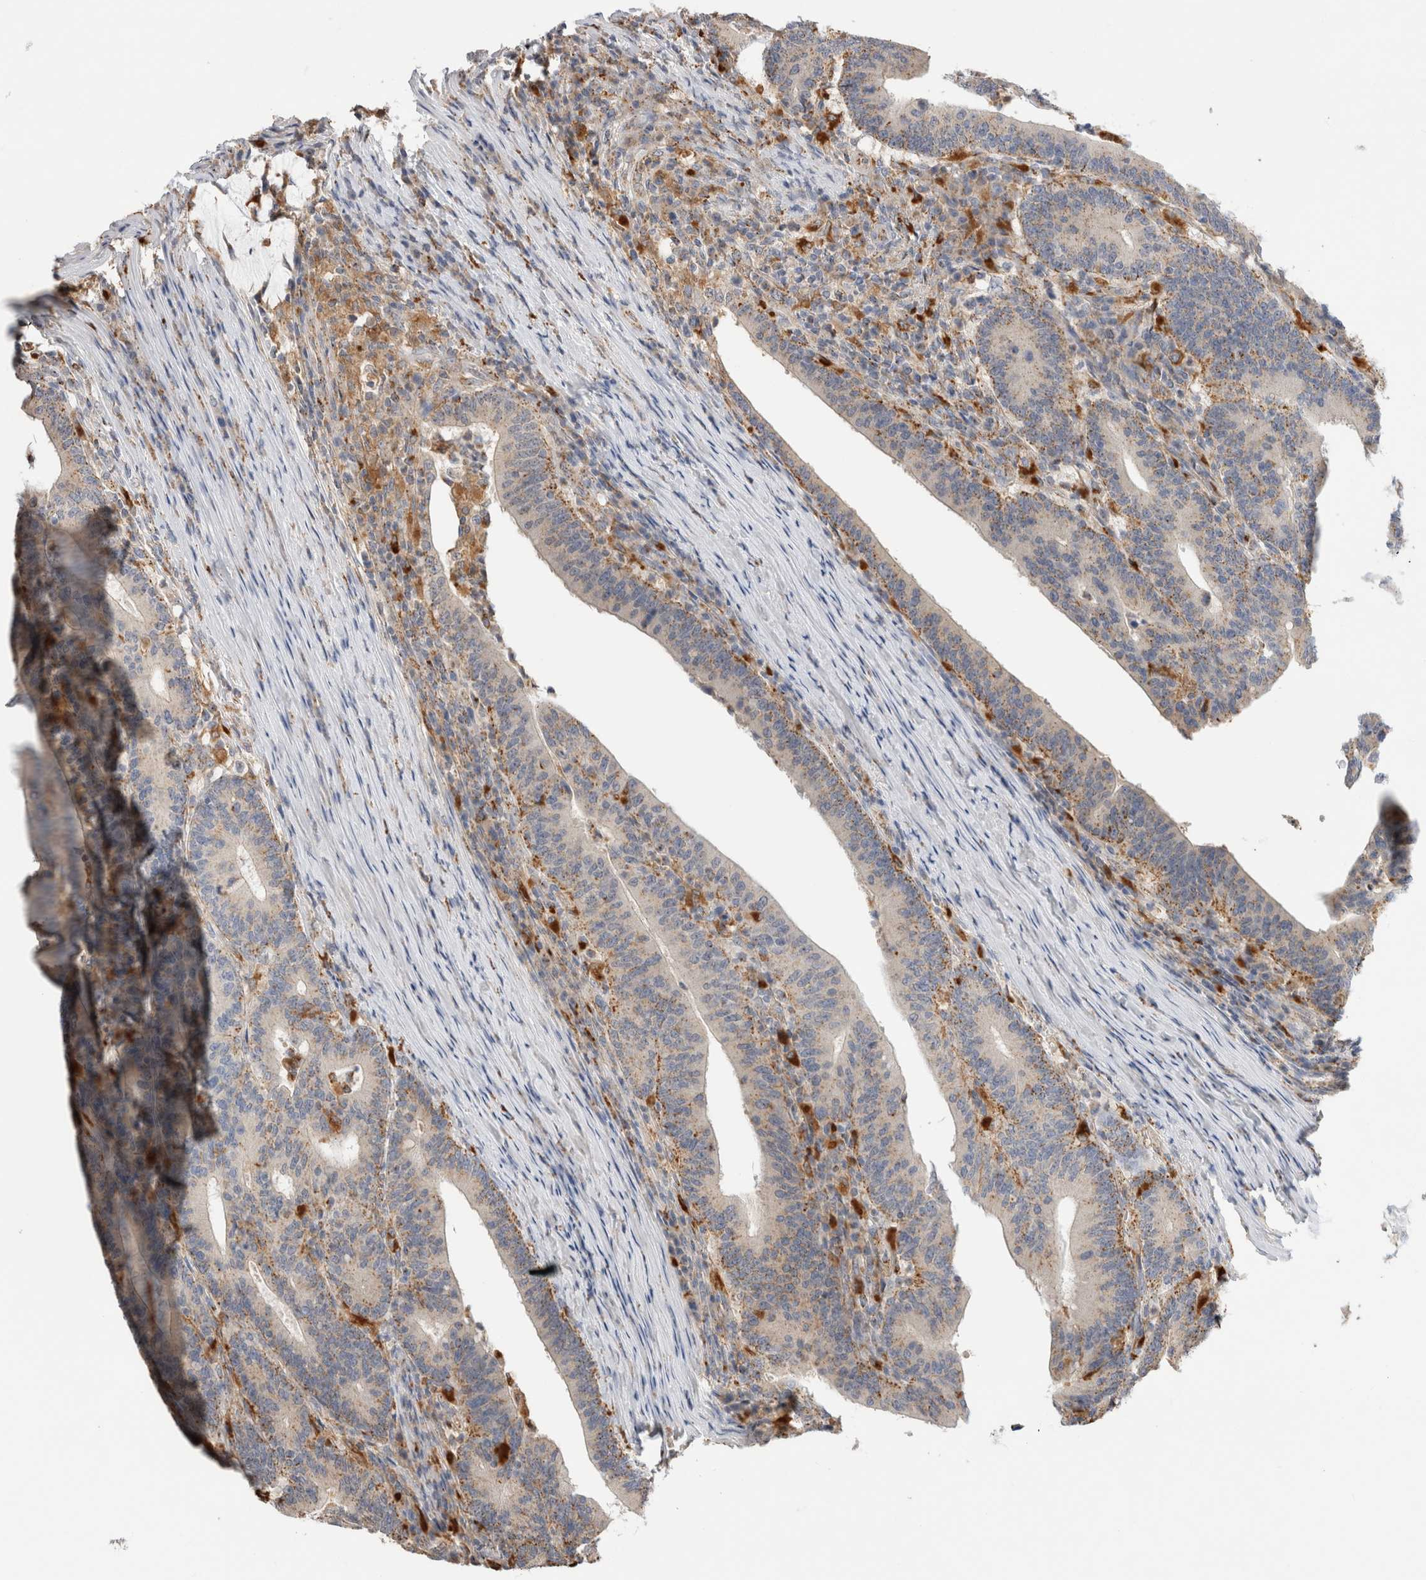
{"staining": {"intensity": "moderate", "quantity": "25%-75%", "location": "cytoplasmic/membranous"}, "tissue": "colorectal cancer", "cell_type": "Tumor cells", "image_type": "cancer", "snomed": [{"axis": "morphology", "description": "Adenocarcinoma, NOS"}, {"axis": "topography", "description": "Colon"}], "caption": "A brown stain shows moderate cytoplasmic/membranous staining of a protein in colorectal cancer tumor cells.", "gene": "GNS", "patient": {"sex": "female", "age": 66}}